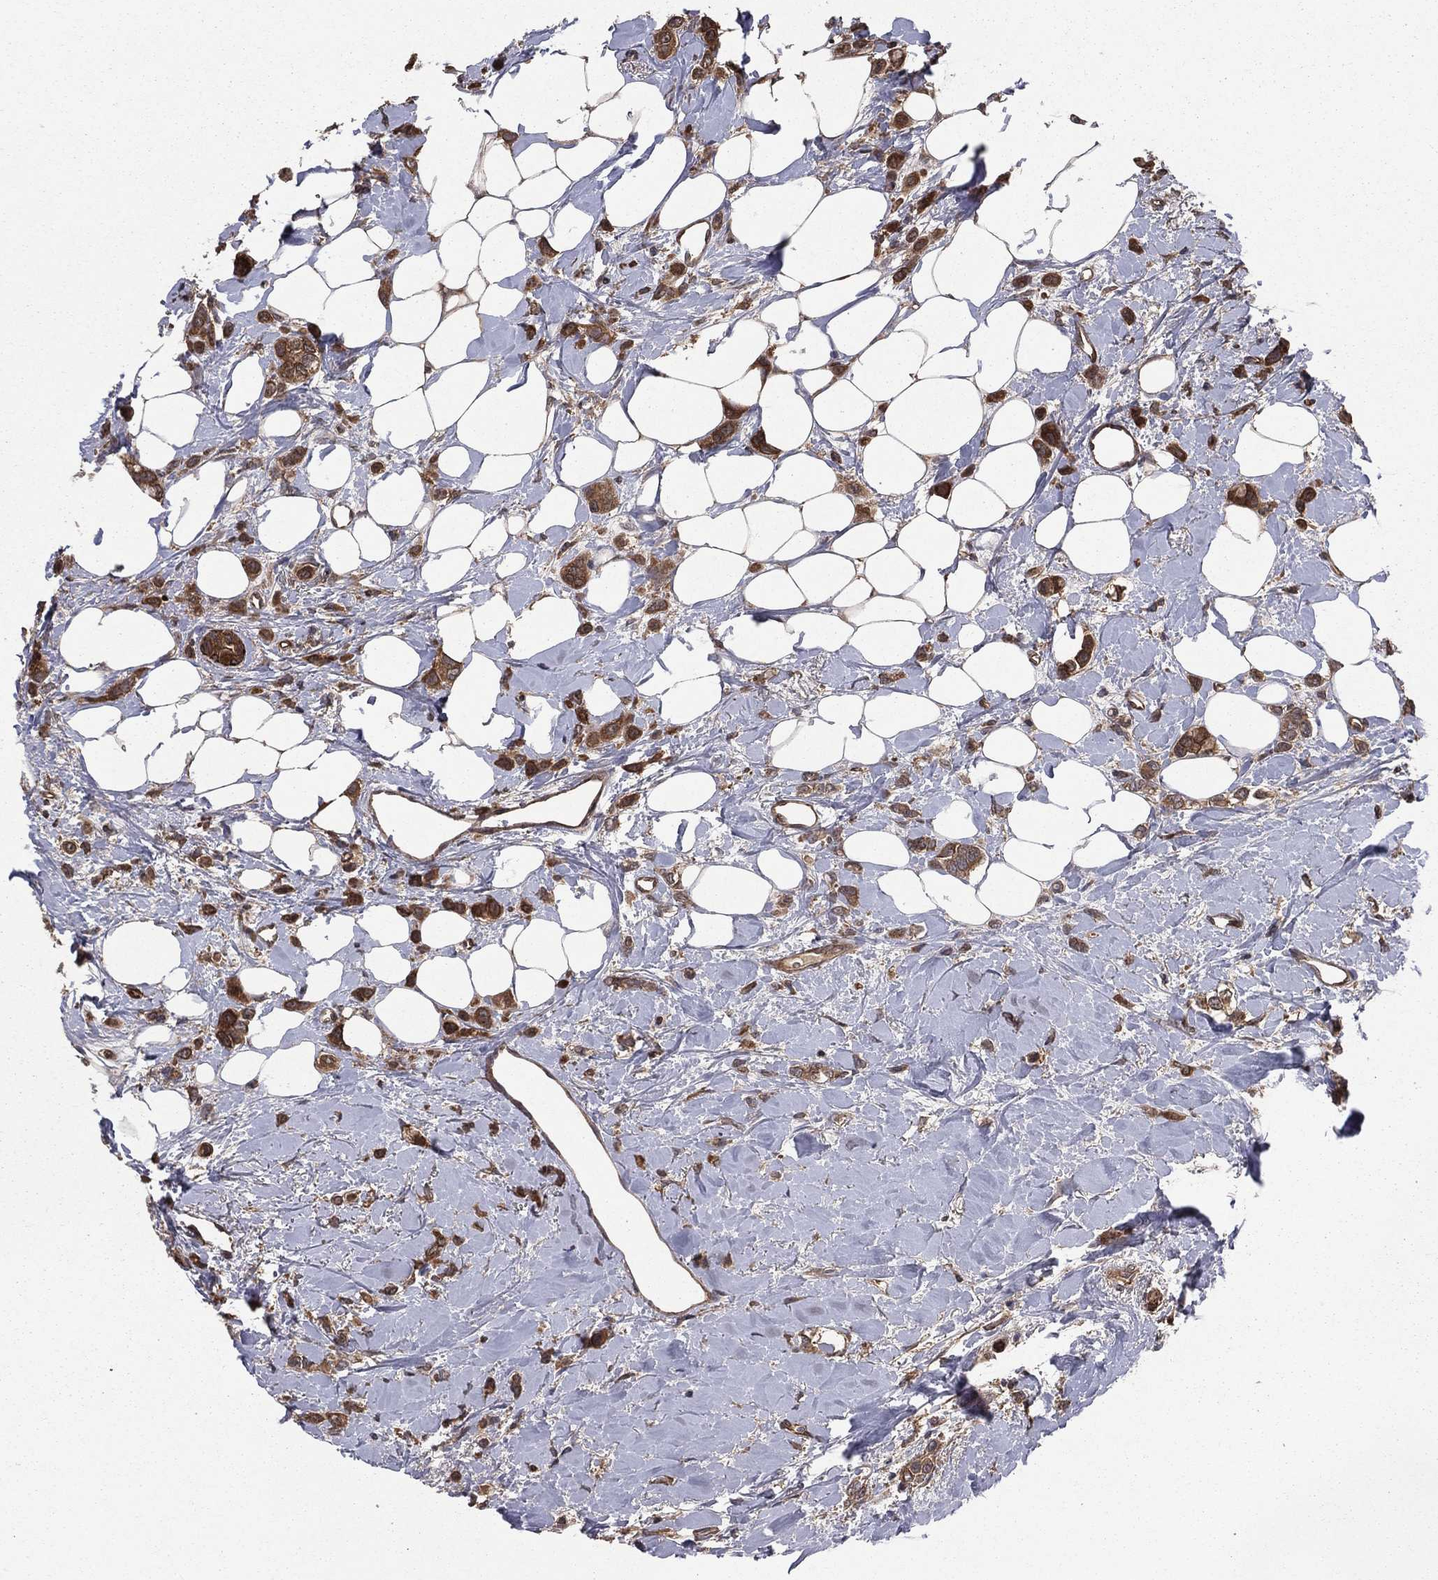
{"staining": {"intensity": "strong", "quantity": ">75%", "location": "cytoplasmic/membranous"}, "tissue": "breast cancer", "cell_type": "Tumor cells", "image_type": "cancer", "snomed": [{"axis": "morphology", "description": "Lobular carcinoma"}, {"axis": "topography", "description": "Breast"}], "caption": "The immunohistochemical stain labels strong cytoplasmic/membranous expression in tumor cells of lobular carcinoma (breast) tissue.", "gene": "CERT1", "patient": {"sex": "female", "age": 66}}